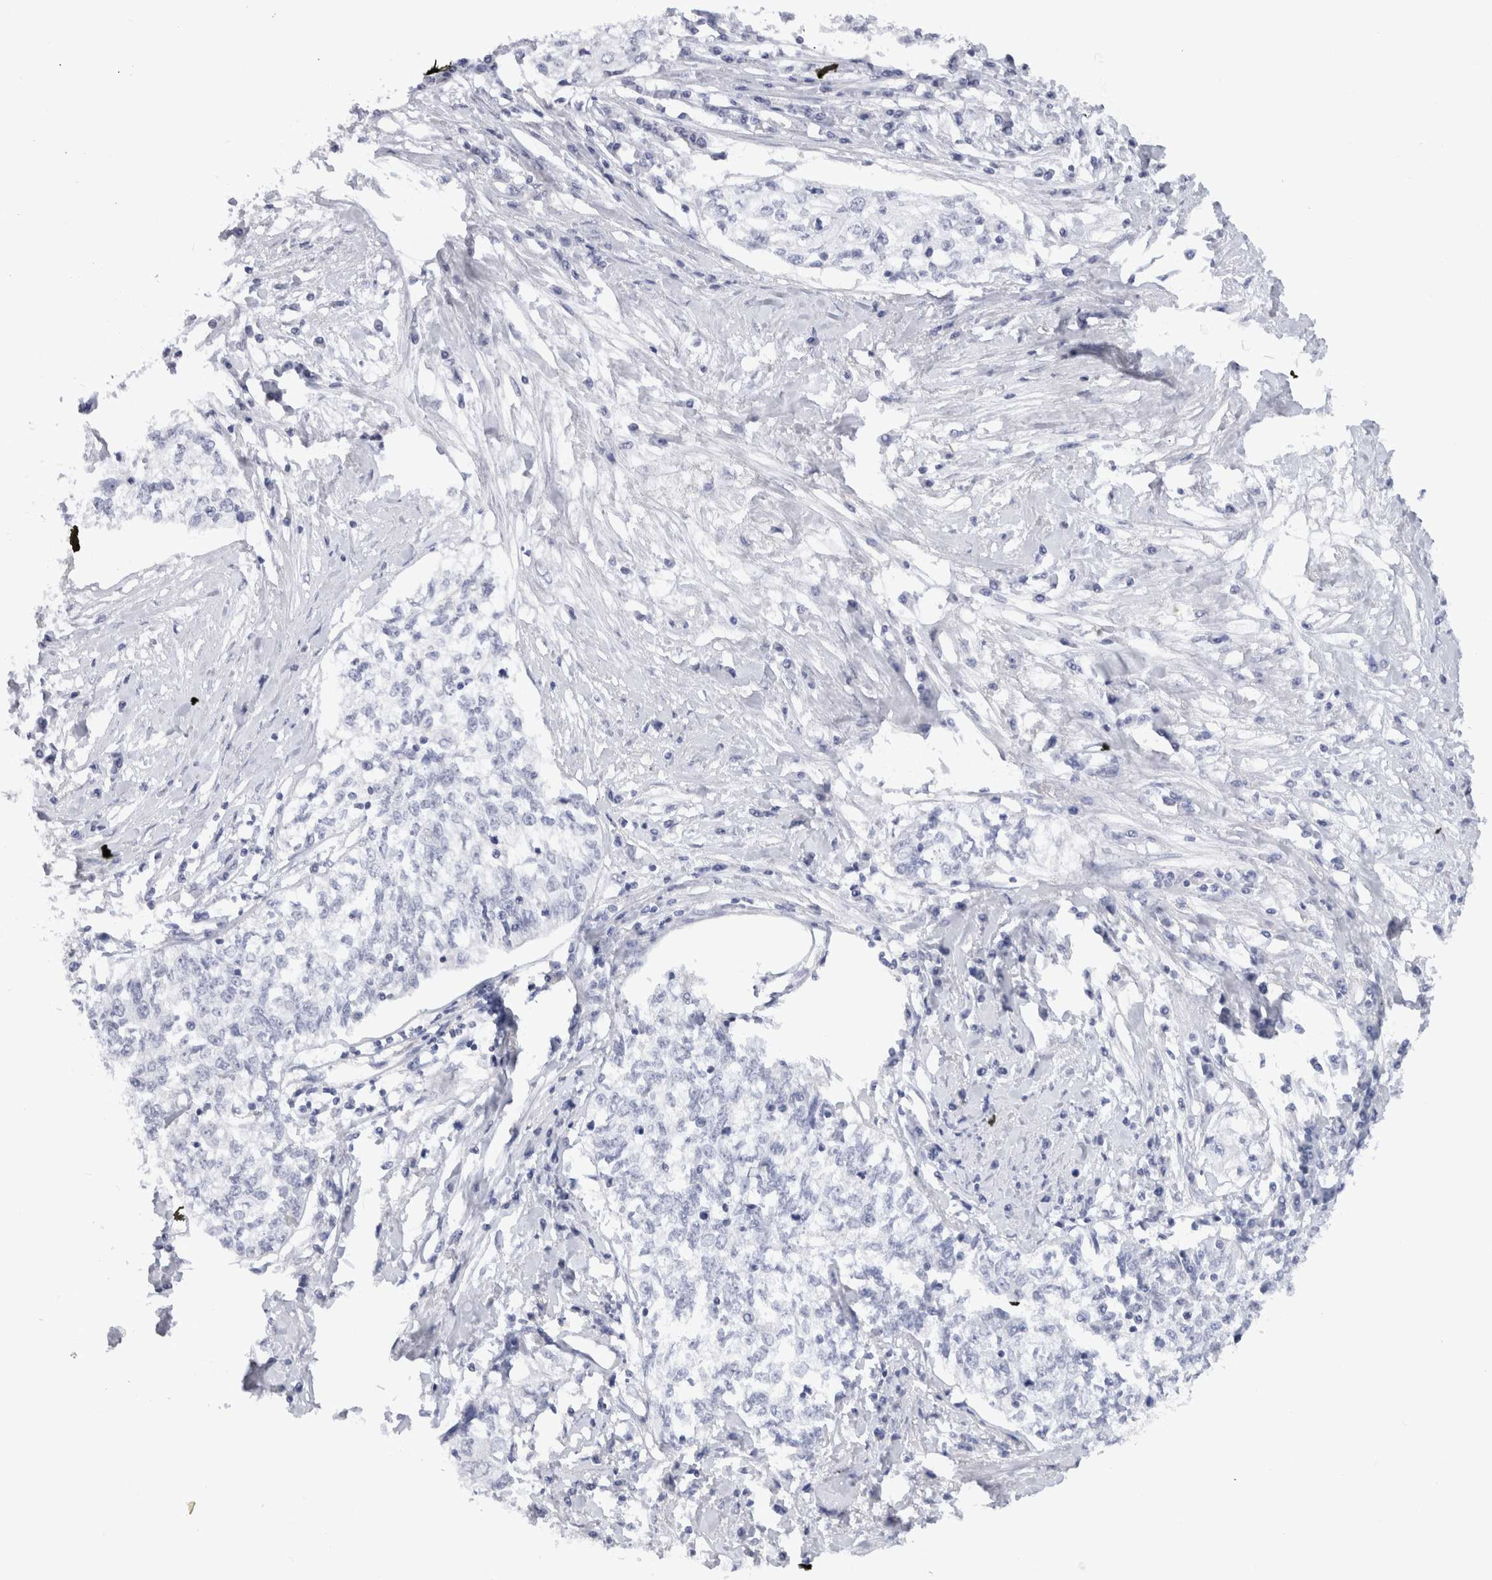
{"staining": {"intensity": "negative", "quantity": "none", "location": "none"}, "tissue": "cervical cancer", "cell_type": "Tumor cells", "image_type": "cancer", "snomed": [{"axis": "morphology", "description": "Squamous cell carcinoma, NOS"}, {"axis": "topography", "description": "Cervix"}], "caption": "This histopathology image is of cervical cancer stained with immunohistochemistry (IHC) to label a protein in brown with the nuclei are counter-stained blue. There is no positivity in tumor cells.", "gene": "C9orf50", "patient": {"sex": "female", "age": 57}}